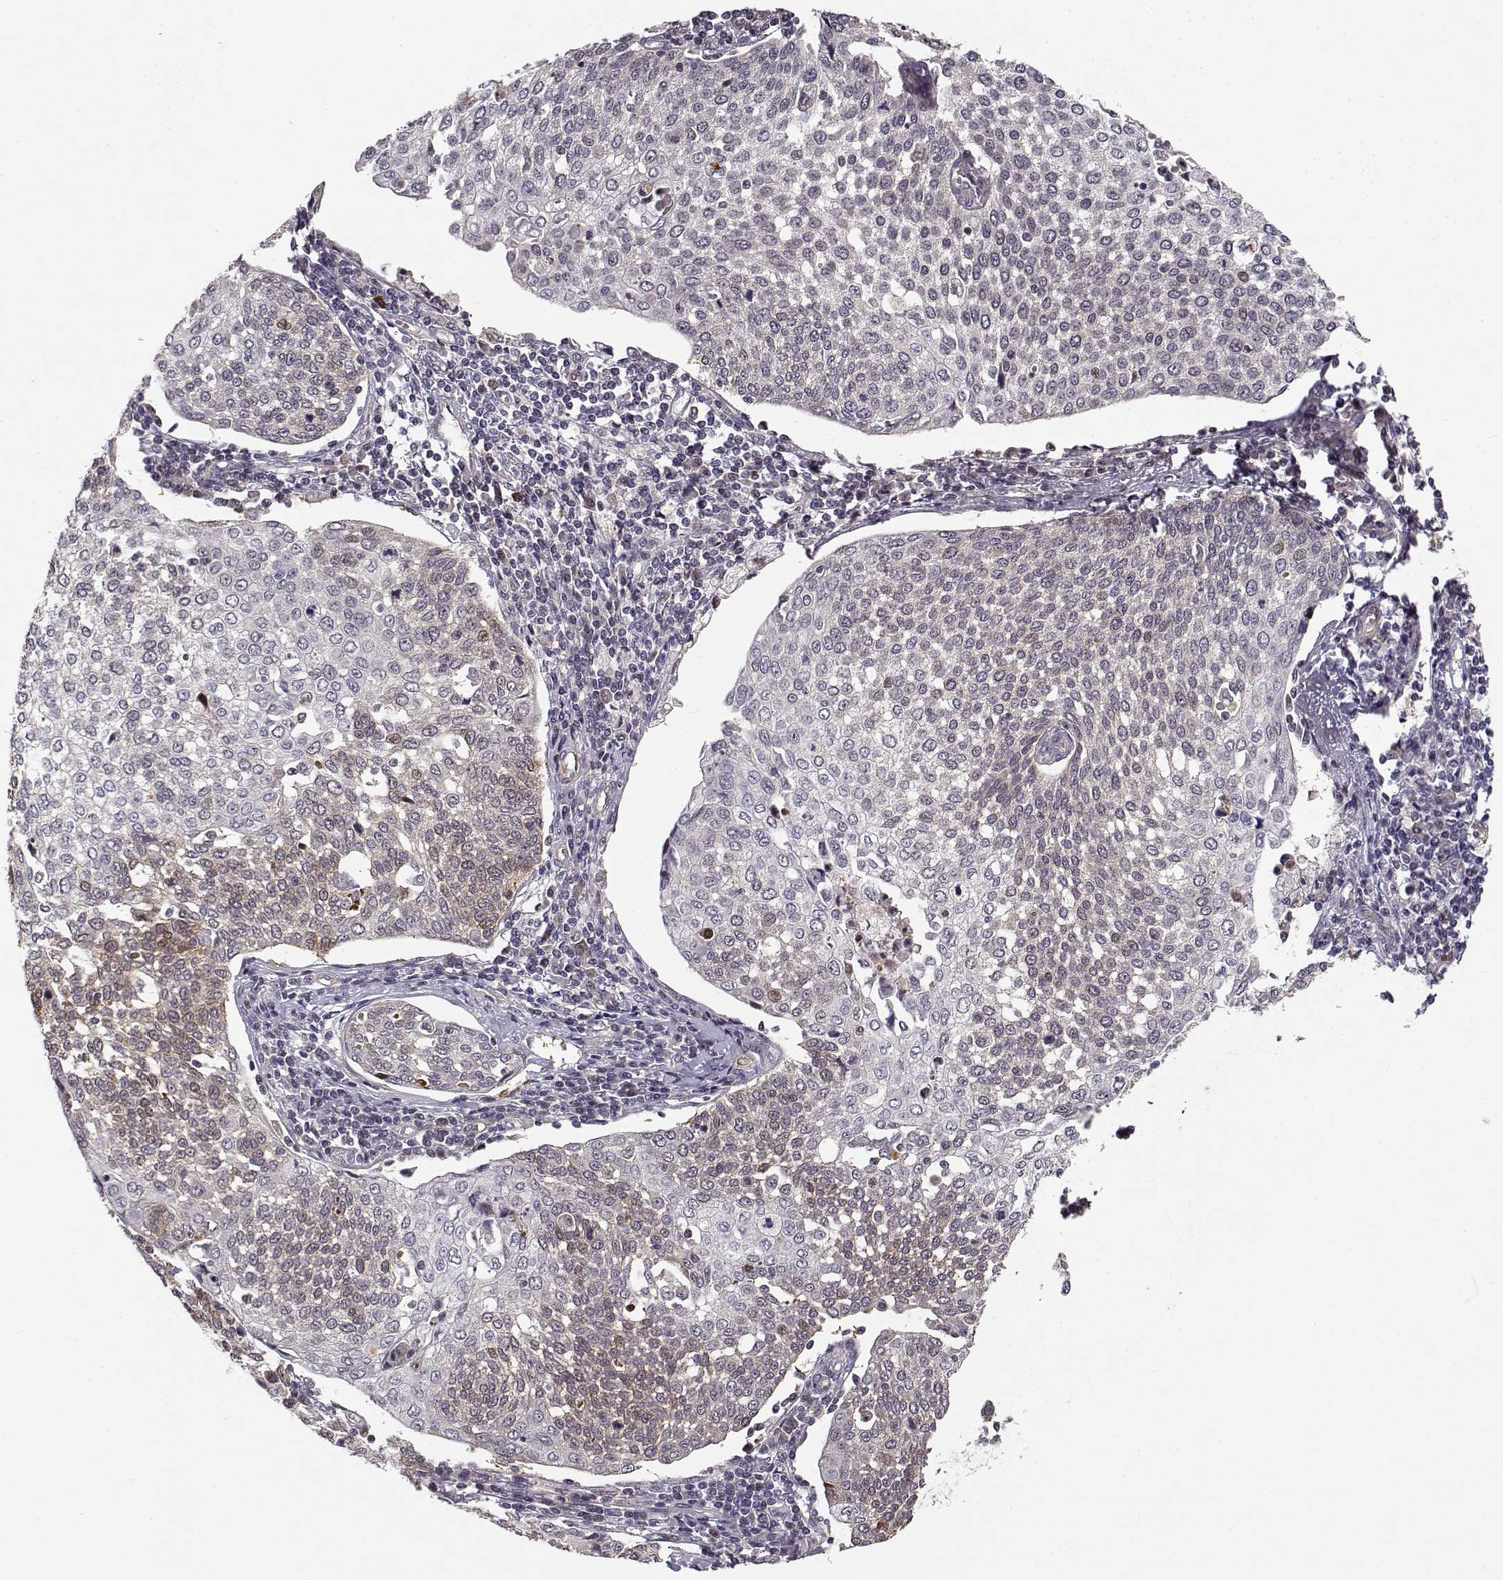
{"staining": {"intensity": "moderate", "quantity": "<25%", "location": "cytoplasmic/membranous"}, "tissue": "cervical cancer", "cell_type": "Tumor cells", "image_type": "cancer", "snomed": [{"axis": "morphology", "description": "Squamous cell carcinoma, NOS"}, {"axis": "topography", "description": "Cervix"}], "caption": "Immunohistochemical staining of cervical cancer reveals low levels of moderate cytoplasmic/membranous protein staining in approximately <25% of tumor cells.", "gene": "RGS9BP", "patient": {"sex": "female", "age": 34}}